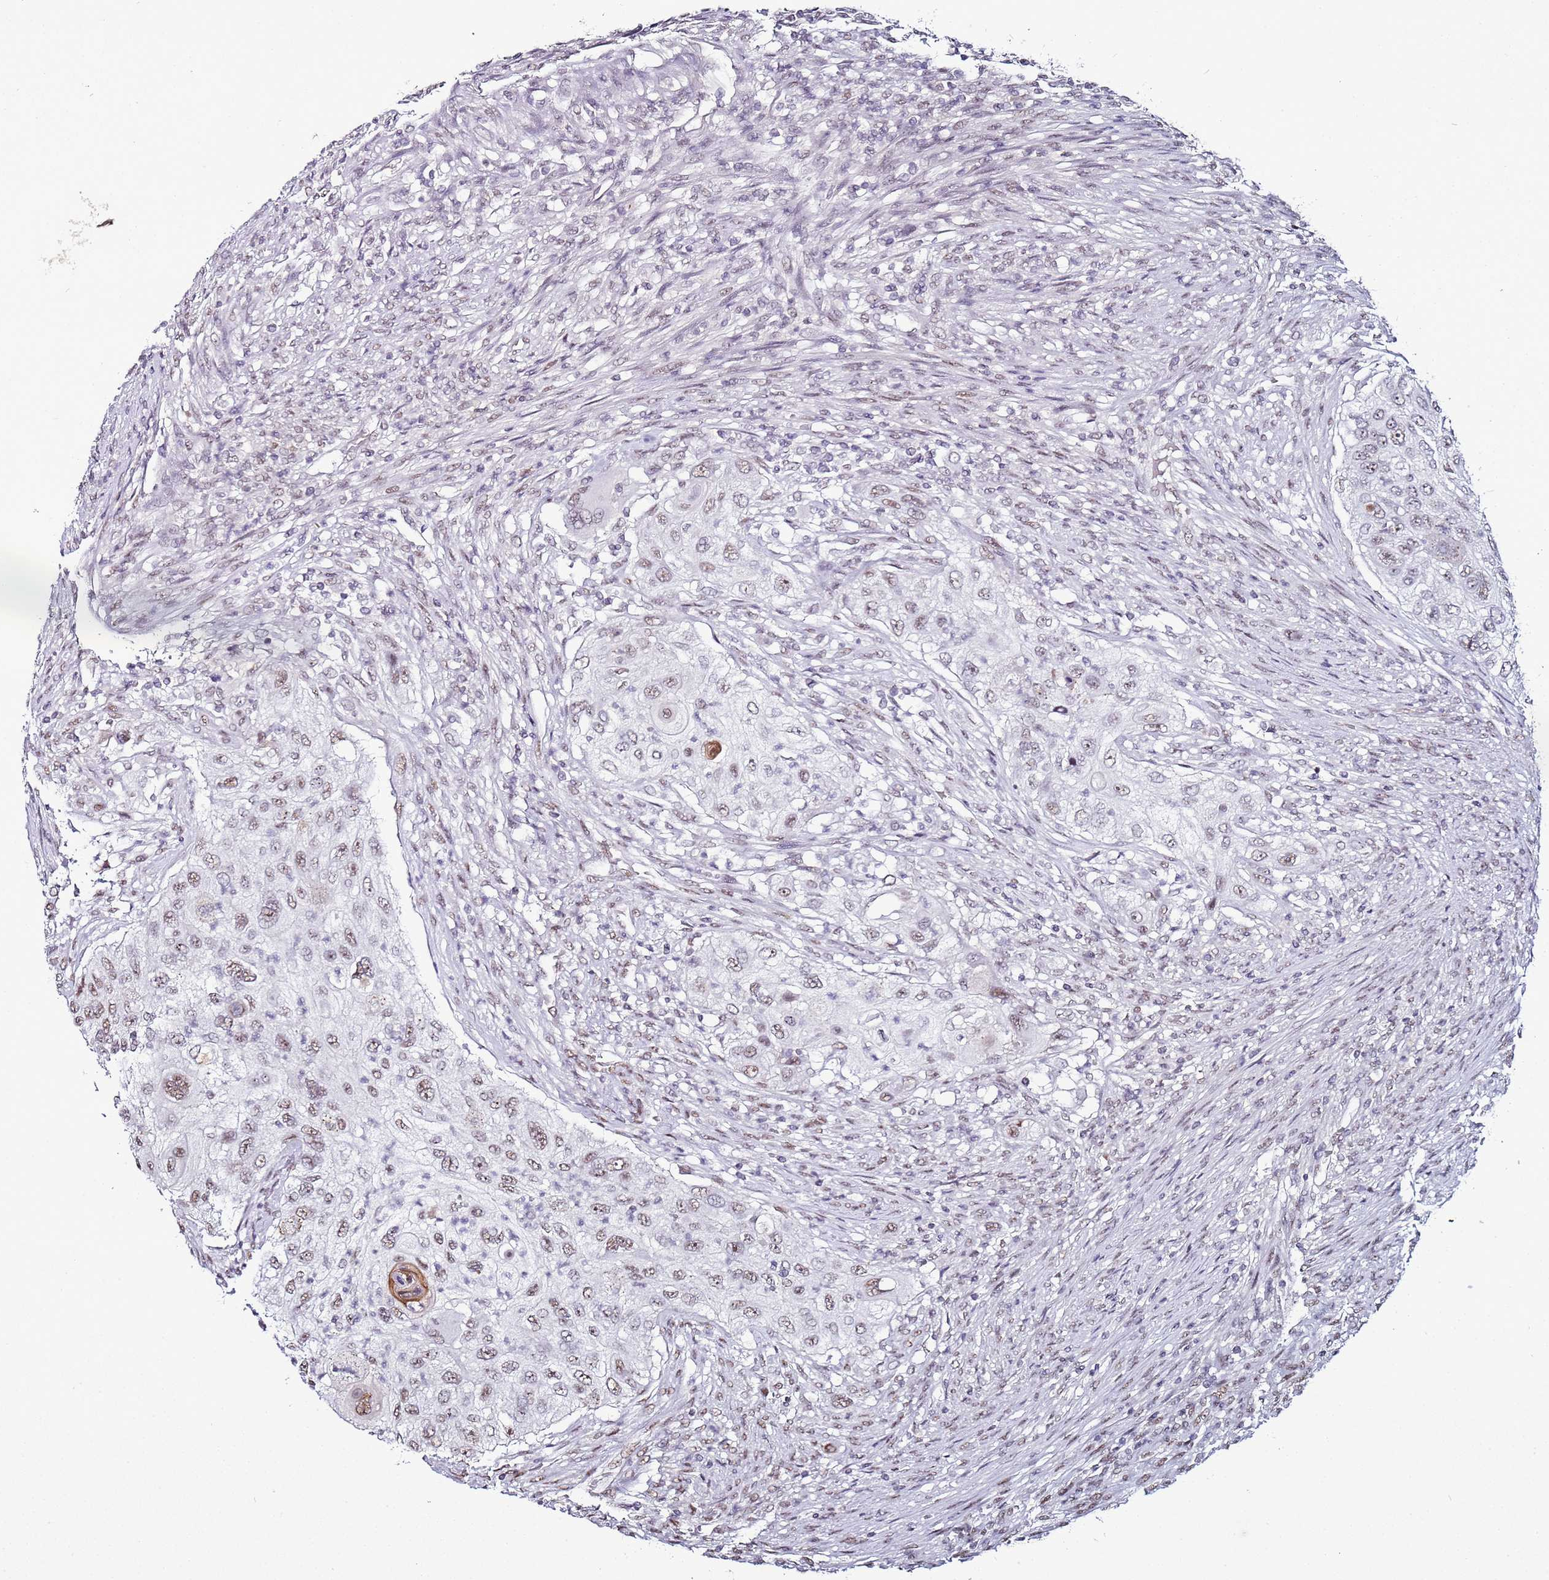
{"staining": {"intensity": "moderate", "quantity": "25%-75%", "location": "nuclear"}, "tissue": "urothelial cancer", "cell_type": "Tumor cells", "image_type": "cancer", "snomed": [{"axis": "morphology", "description": "Urothelial carcinoma, High grade"}, {"axis": "topography", "description": "Urinary bladder"}], "caption": "Tumor cells reveal moderate nuclear positivity in approximately 25%-75% of cells in urothelial cancer.", "gene": "PSMA7", "patient": {"sex": "female", "age": 60}}